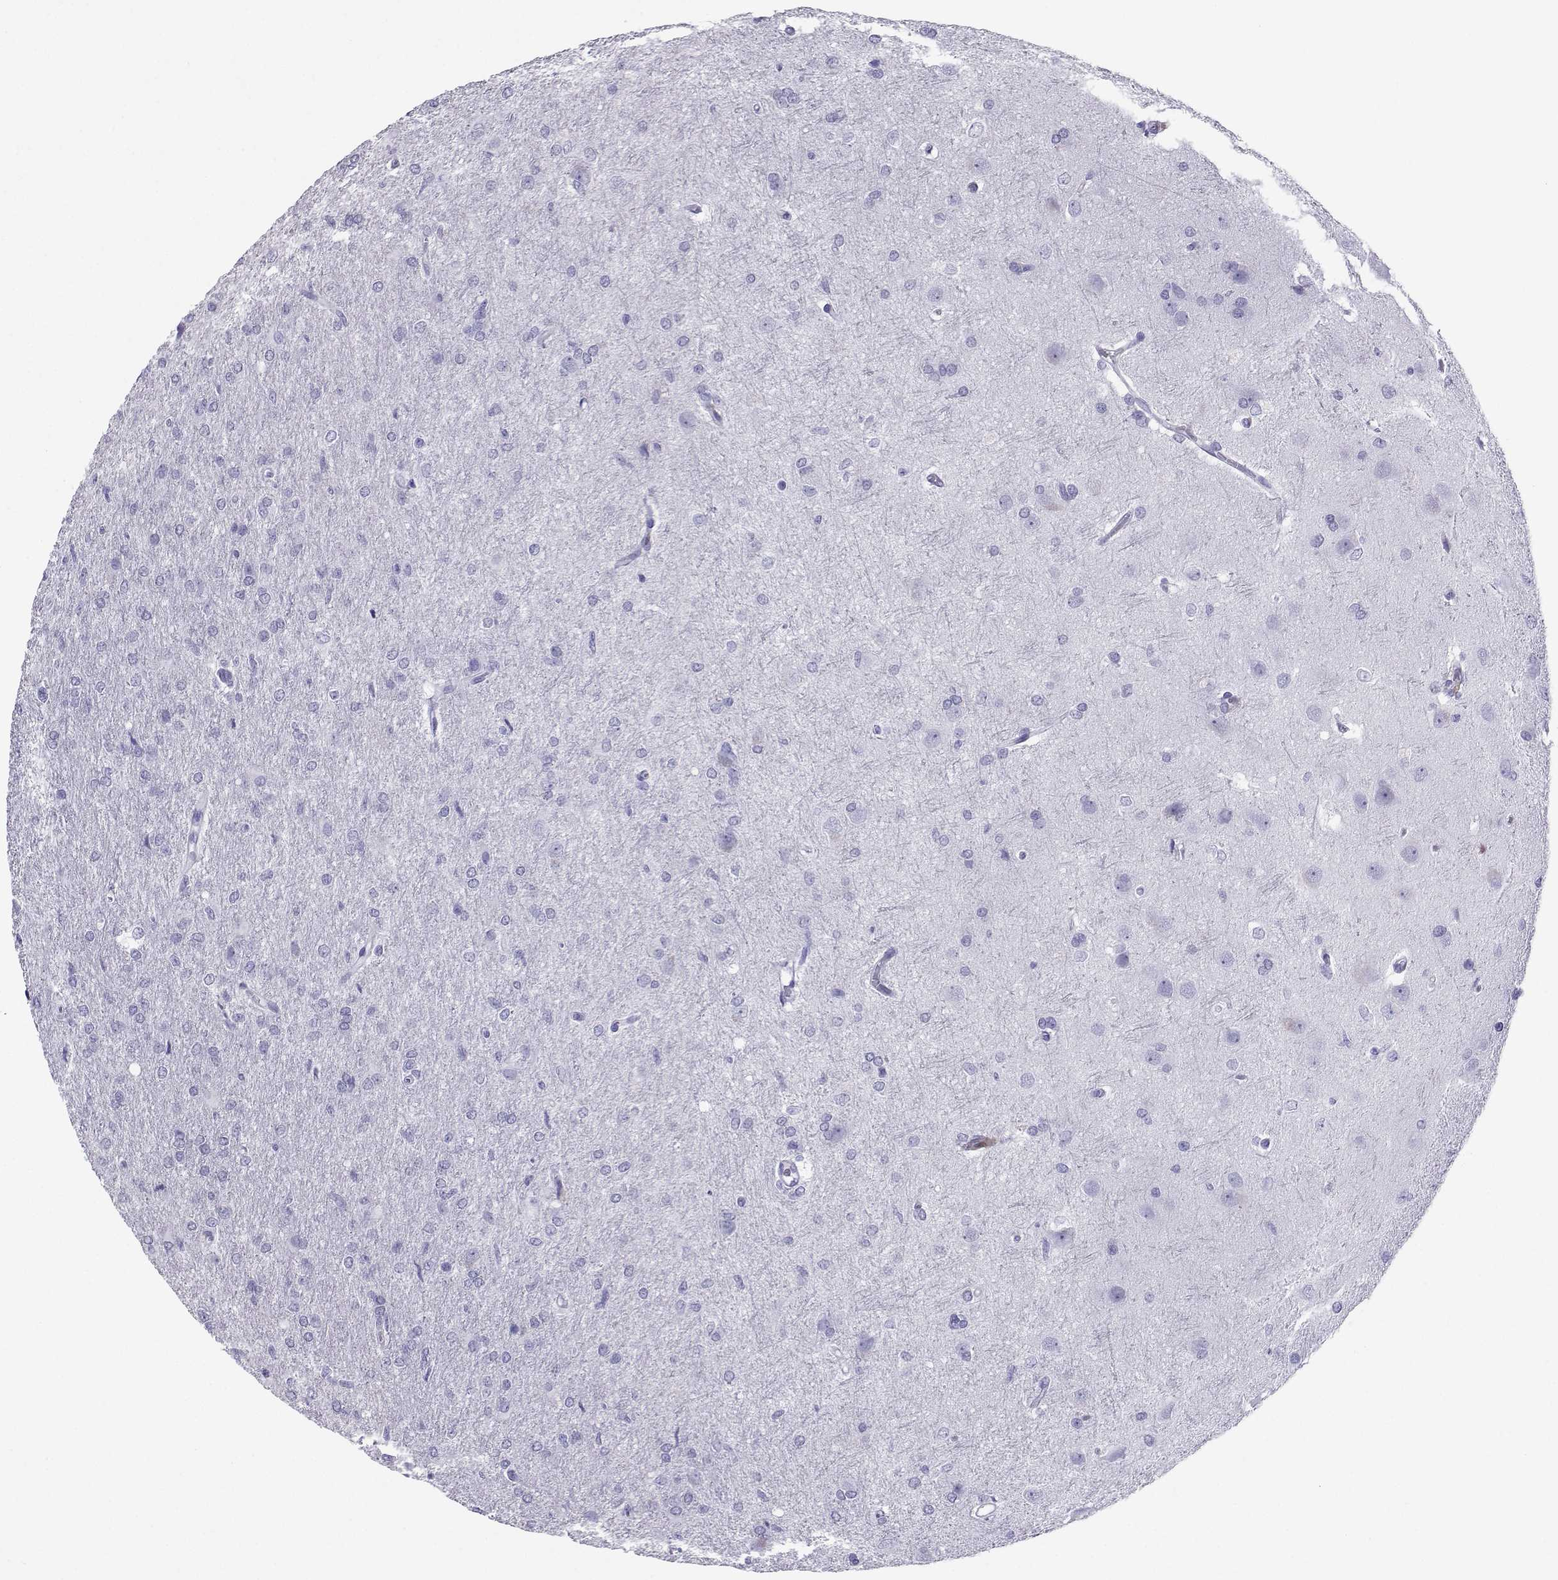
{"staining": {"intensity": "negative", "quantity": "none", "location": "none"}, "tissue": "glioma", "cell_type": "Tumor cells", "image_type": "cancer", "snomed": [{"axis": "morphology", "description": "Glioma, malignant, High grade"}, {"axis": "topography", "description": "Brain"}], "caption": "Tumor cells show no significant protein positivity in high-grade glioma (malignant).", "gene": "LORICRIN", "patient": {"sex": "male", "age": 68}}